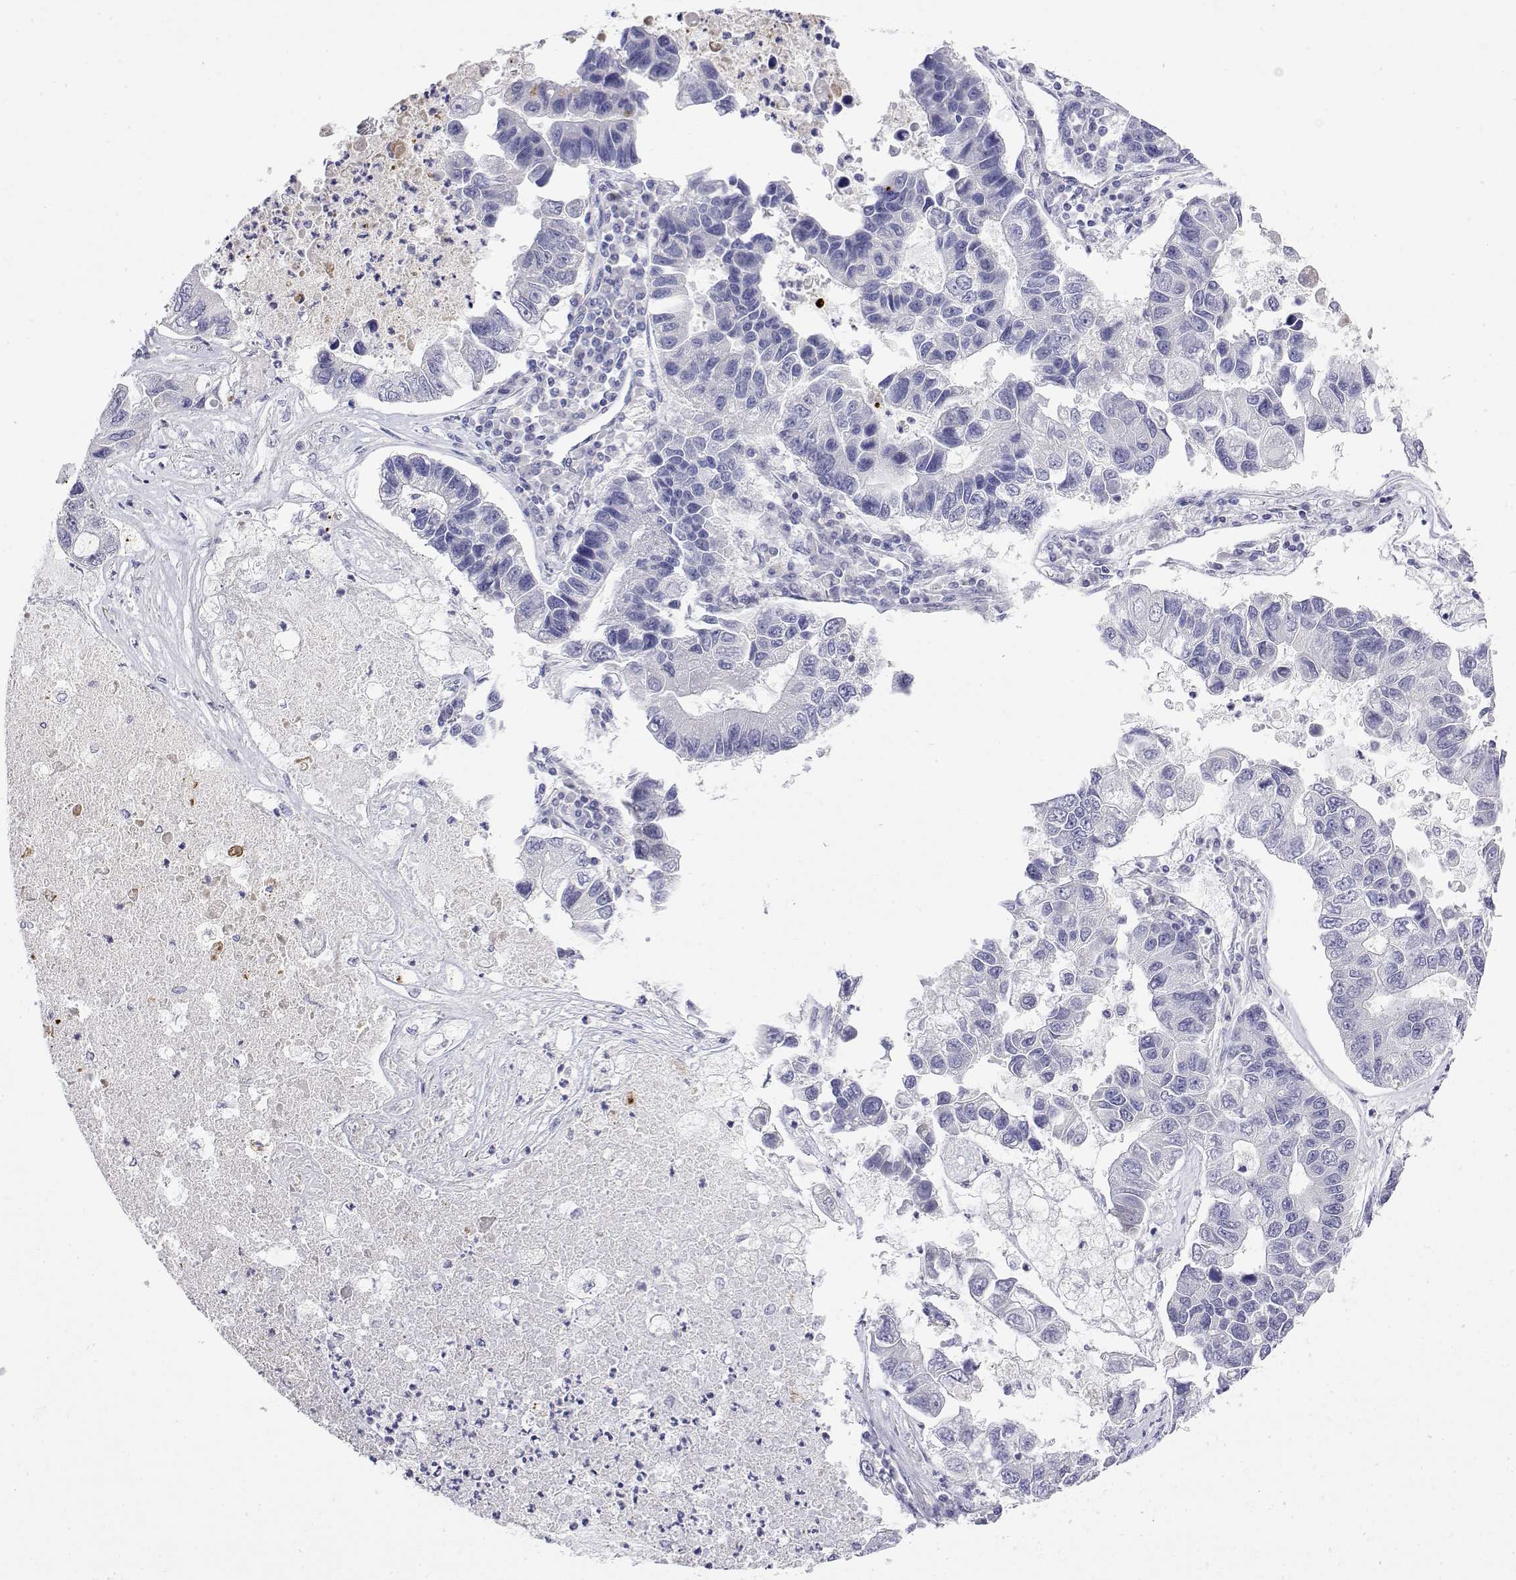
{"staining": {"intensity": "negative", "quantity": "none", "location": "none"}, "tissue": "lung cancer", "cell_type": "Tumor cells", "image_type": "cancer", "snomed": [{"axis": "morphology", "description": "Adenocarcinoma, NOS"}, {"axis": "topography", "description": "Bronchus"}, {"axis": "topography", "description": "Lung"}], "caption": "DAB immunohistochemical staining of lung cancer (adenocarcinoma) exhibits no significant positivity in tumor cells. The staining is performed using DAB brown chromogen with nuclei counter-stained in using hematoxylin.", "gene": "GGACT", "patient": {"sex": "female", "age": 51}}